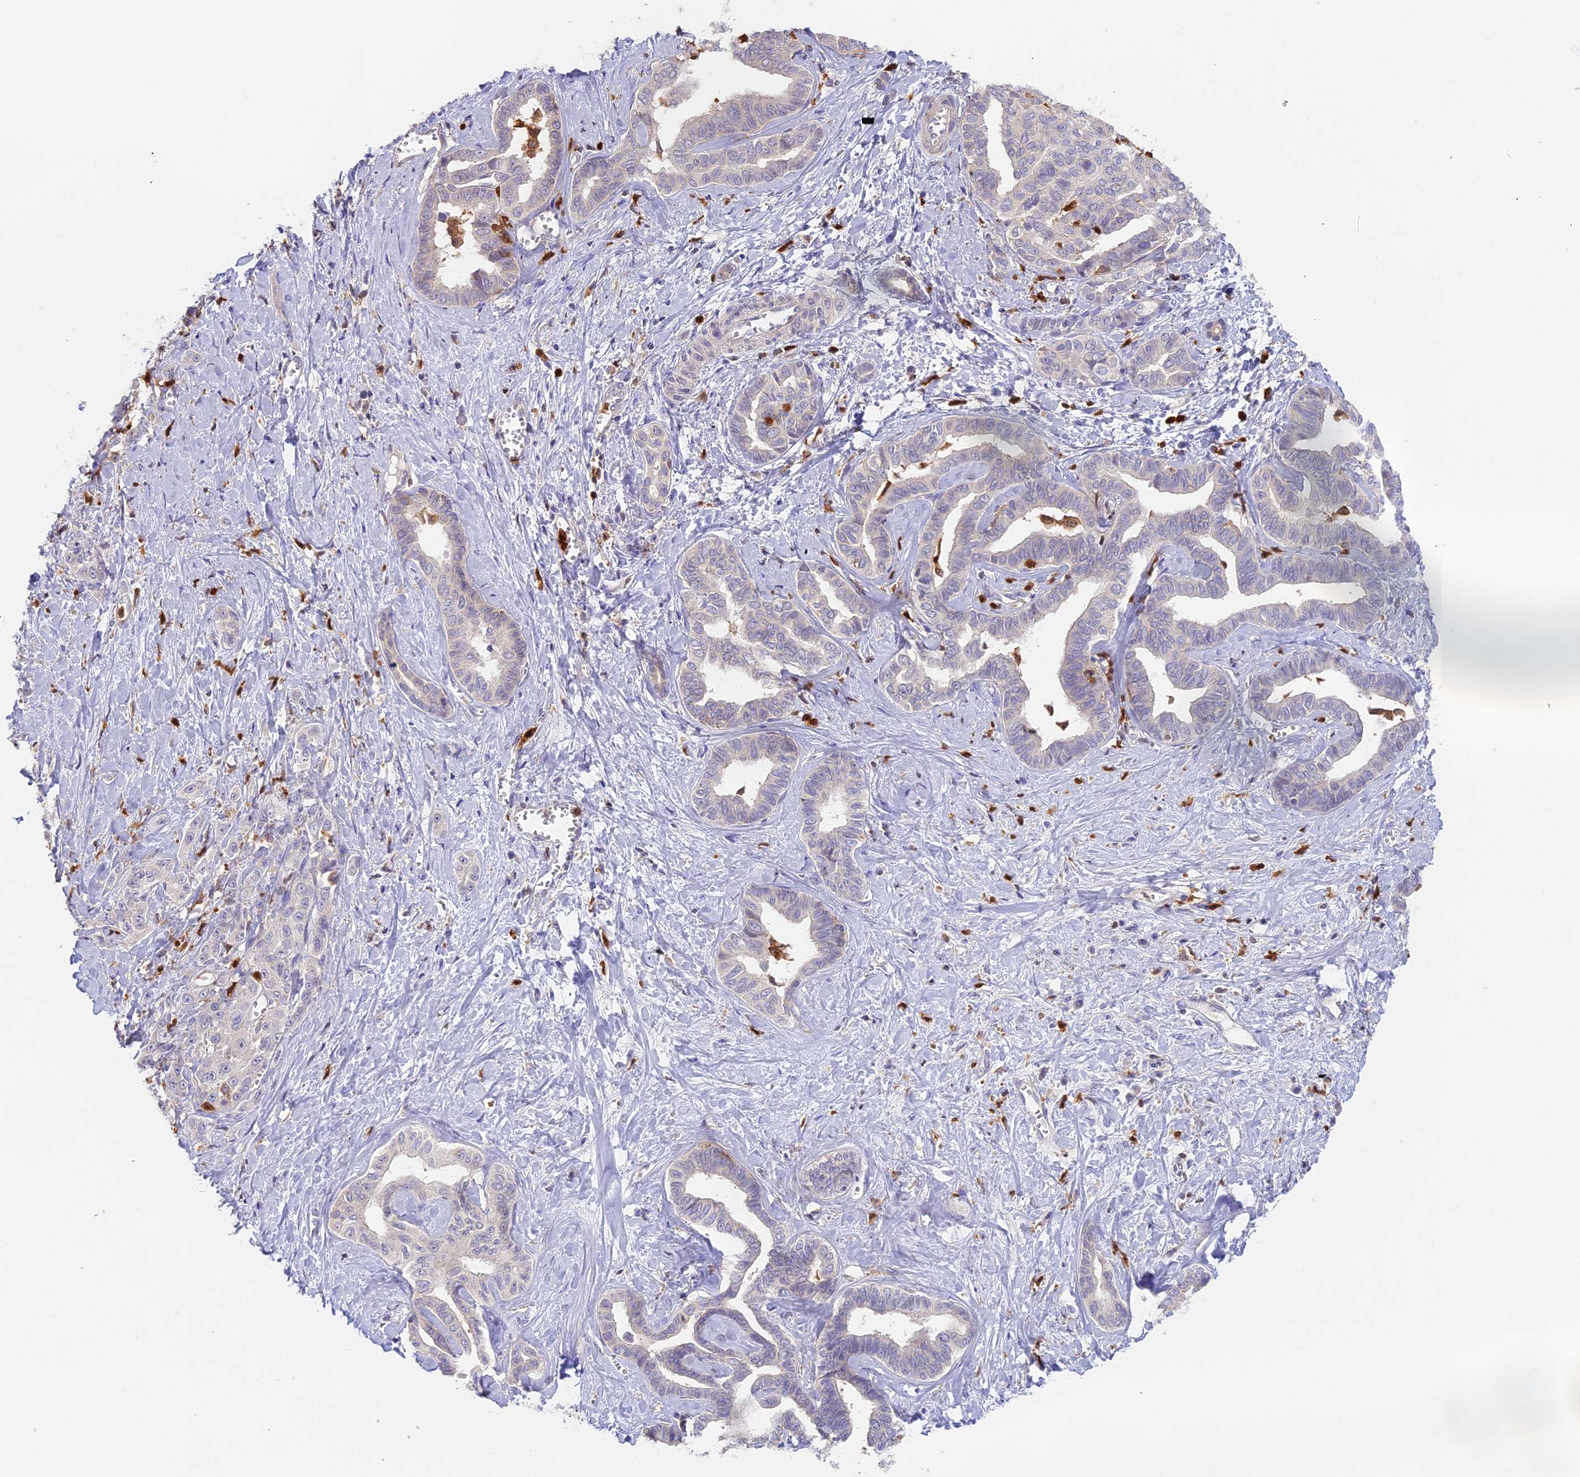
{"staining": {"intensity": "negative", "quantity": "none", "location": "none"}, "tissue": "liver cancer", "cell_type": "Tumor cells", "image_type": "cancer", "snomed": [{"axis": "morphology", "description": "Cholangiocarcinoma"}, {"axis": "topography", "description": "Liver"}], "caption": "A micrograph of human liver cancer is negative for staining in tumor cells.", "gene": "NCF4", "patient": {"sex": "female", "age": 77}}